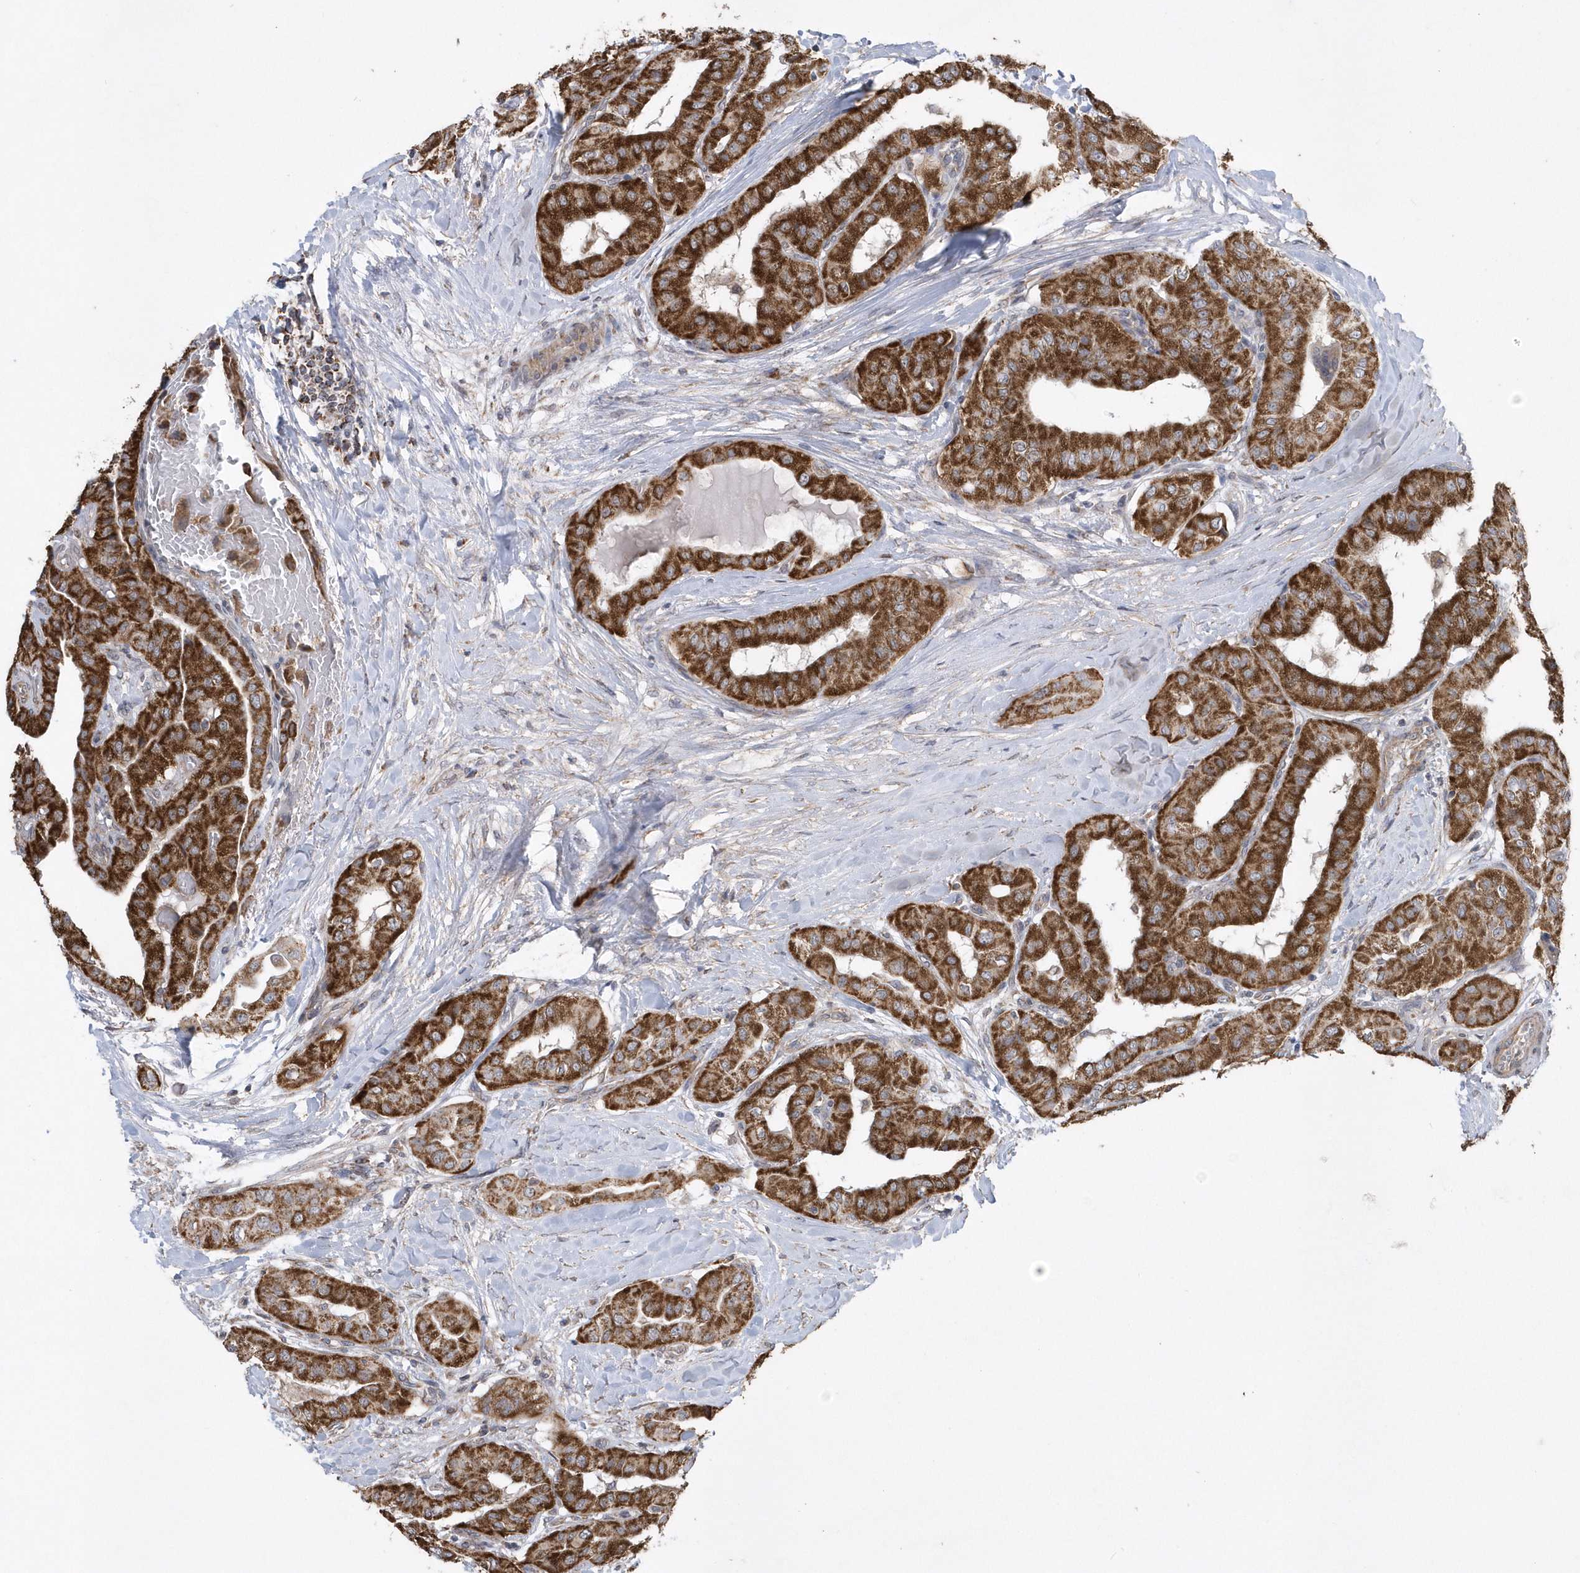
{"staining": {"intensity": "strong", "quantity": ">75%", "location": "cytoplasmic/membranous"}, "tissue": "thyroid cancer", "cell_type": "Tumor cells", "image_type": "cancer", "snomed": [{"axis": "morphology", "description": "Papillary adenocarcinoma, NOS"}, {"axis": "topography", "description": "Thyroid gland"}], "caption": "The image exhibits immunohistochemical staining of thyroid papillary adenocarcinoma. There is strong cytoplasmic/membranous positivity is appreciated in approximately >75% of tumor cells.", "gene": "SLX9", "patient": {"sex": "female", "age": 59}}